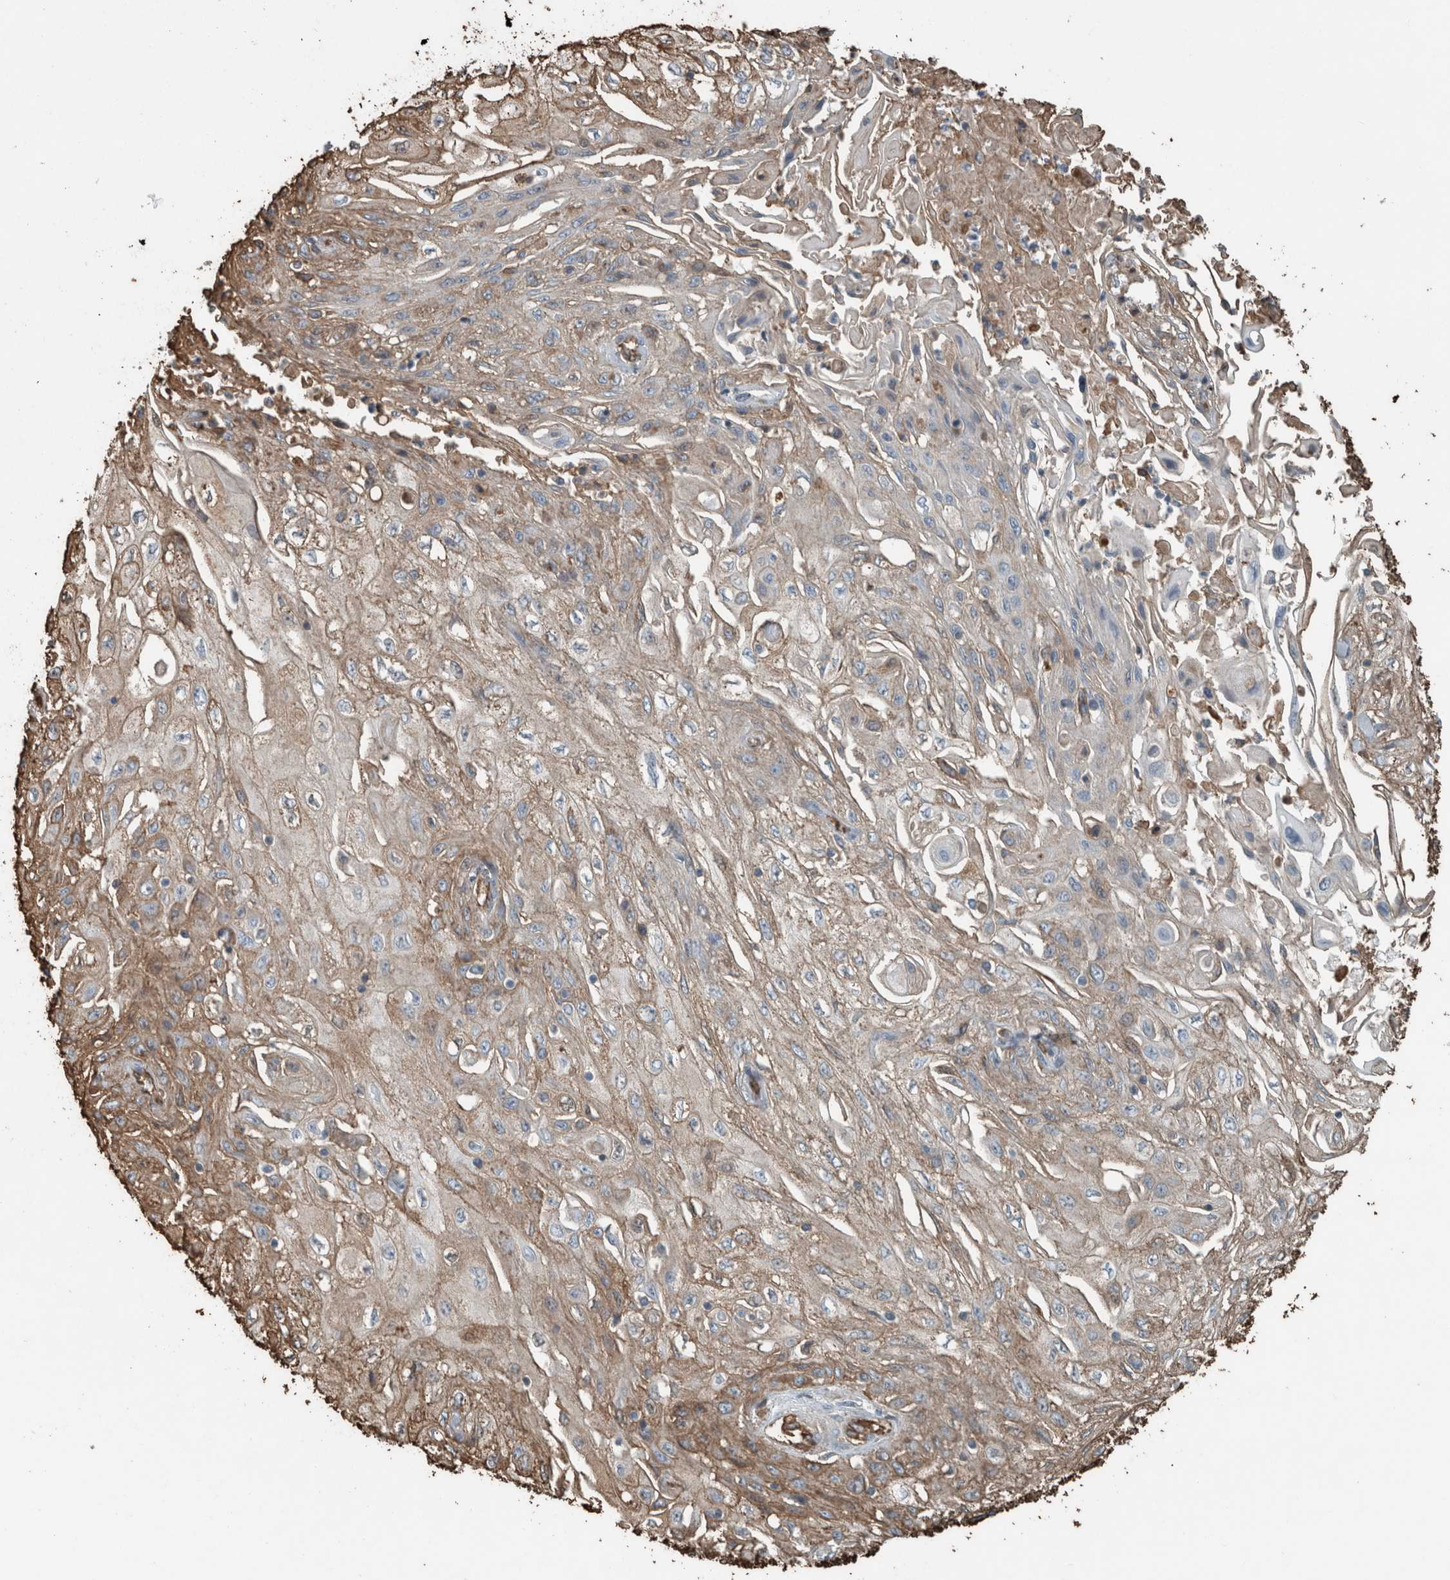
{"staining": {"intensity": "weak", "quantity": ">75%", "location": "cytoplasmic/membranous"}, "tissue": "skin cancer", "cell_type": "Tumor cells", "image_type": "cancer", "snomed": [{"axis": "morphology", "description": "Squamous cell carcinoma, NOS"}, {"axis": "morphology", "description": "Squamous cell carcinoma, metastatic, NOS"}, {"axis": "topography", "description": "Skin"}, {"axis": "topography", "description": "Lymph node"}], "caption": "There is low levels of weak cytoplasmic/membranous expression in tumor cells of skin squamous cell carcinoma, as demonstrated by immunohistochemical staining (brown color).", "gene": "LBP", "patient": {"sex": "male", "age": 75}}